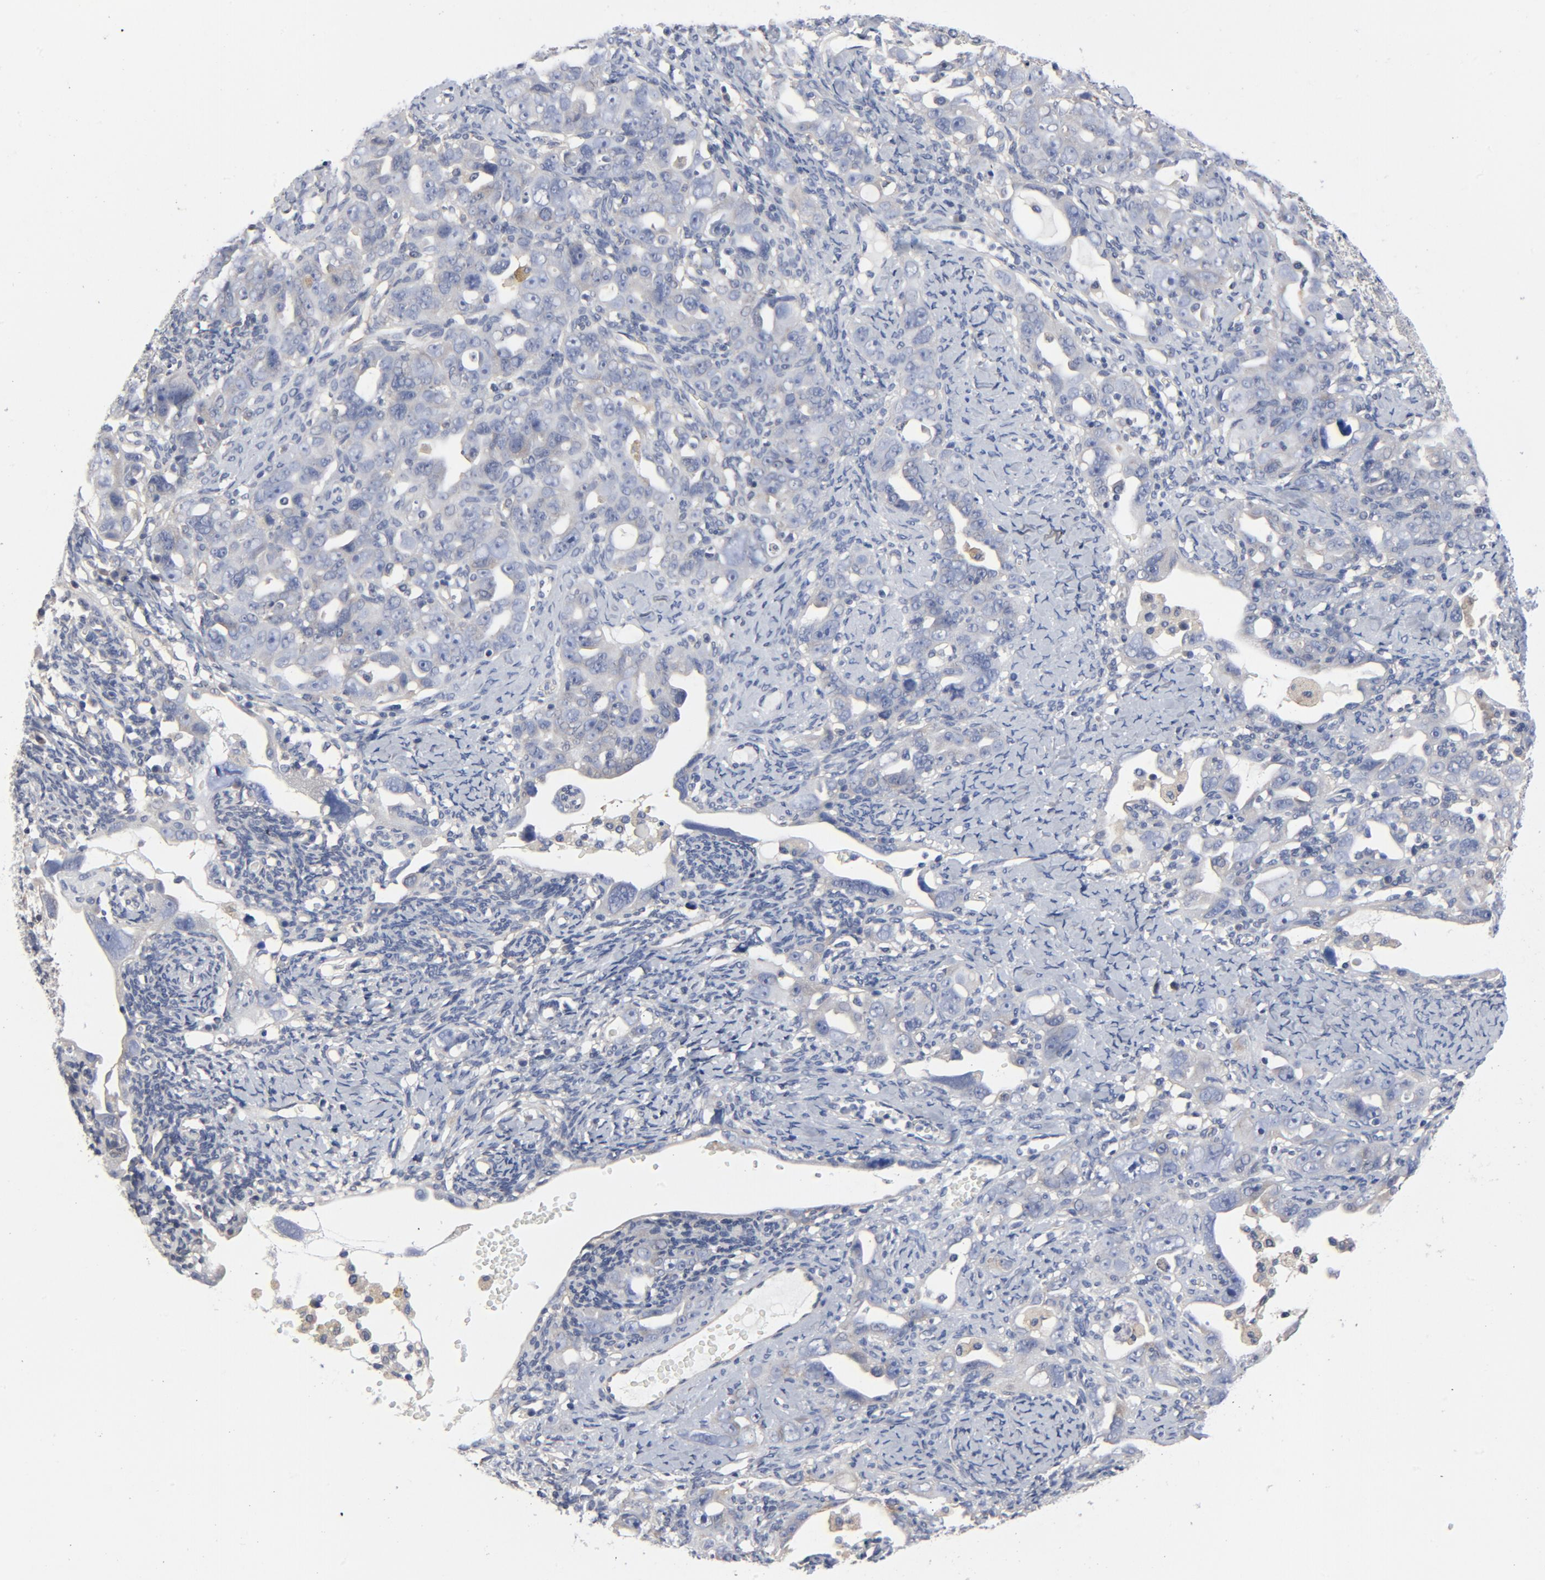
{"staining": {"intensity": "weak", "quantity": "25%-75%", "location": "cytoplasmic/membranous"}, "tissue": "ovarian cancer", "cell_type": "Tumor cells", "image_type": "cancer", "snomed": [{"axis": "morphology", "description": "Cystadenocarcinoma, serous, NOS"}, {"axis": "topography", "description": "Ovary"}], "caption": "Ovarian serous cystadenocarcinoma tissue displays weak cytoplasmic/membranous staining in approximately 25%-75% of tumor cells, visualized by immunohistochemistry.", "gene": "DYNLT3", "patient": {"sex": "female", "age": 66}}